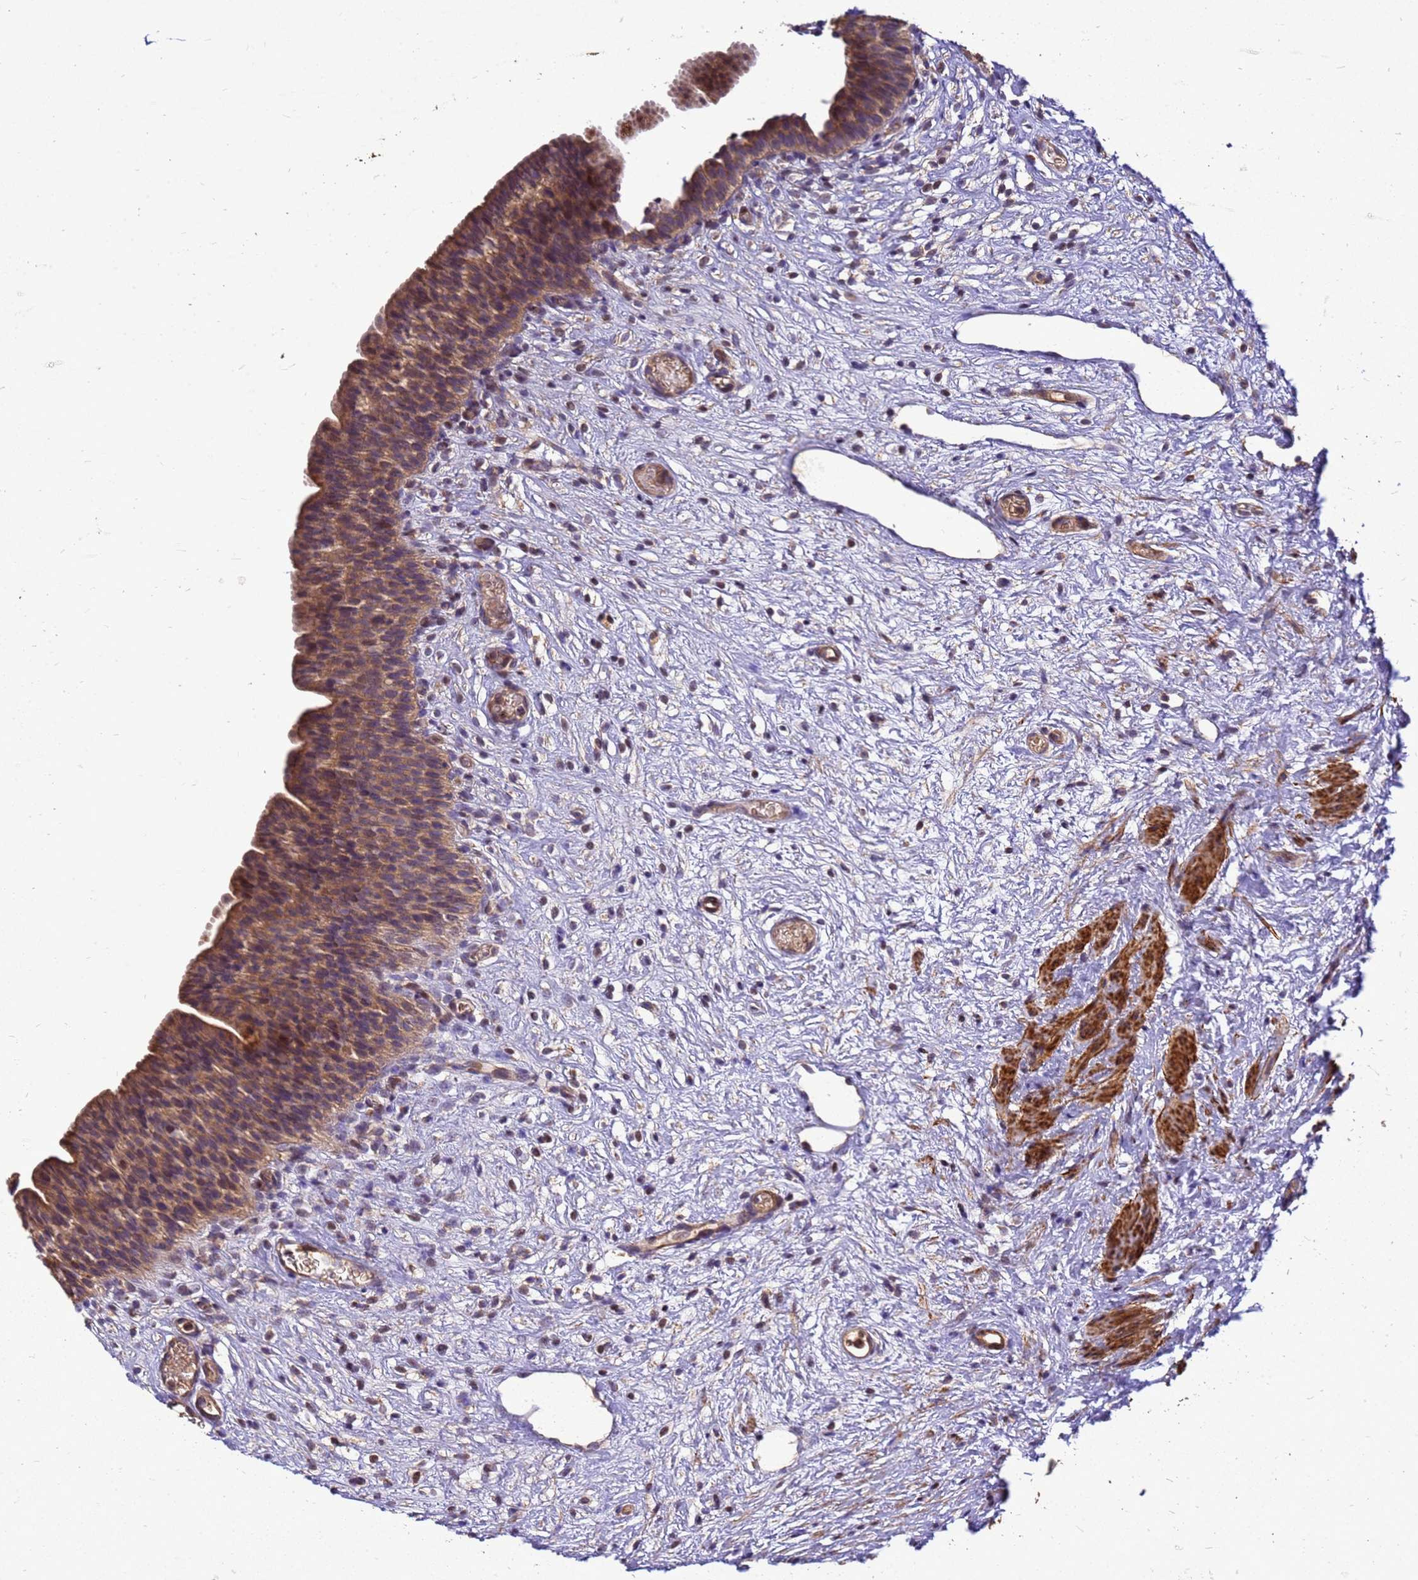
{"staining": {"intensity": "moderate", "quantity": ">75%", "location": "cytoplasmic/membranous"}, "tissue": "urinary bladder", "cell_type": "Urothelial cells", "image_type": "normal", "snomed": [{"axis": "morphology", "description": "Transitional cell carcinoma in-situ"}, {"axis": "topography", "description": "Urinary bladder"}], "caption": "Moderate cytoplasmic/membranous expression for a protein is seen in about >75% of urothelial cells of benign urinary bladder using immunohistochemistry.", "gene": "RSPRY1", "patient": {"sex": "male", "age": 74}}